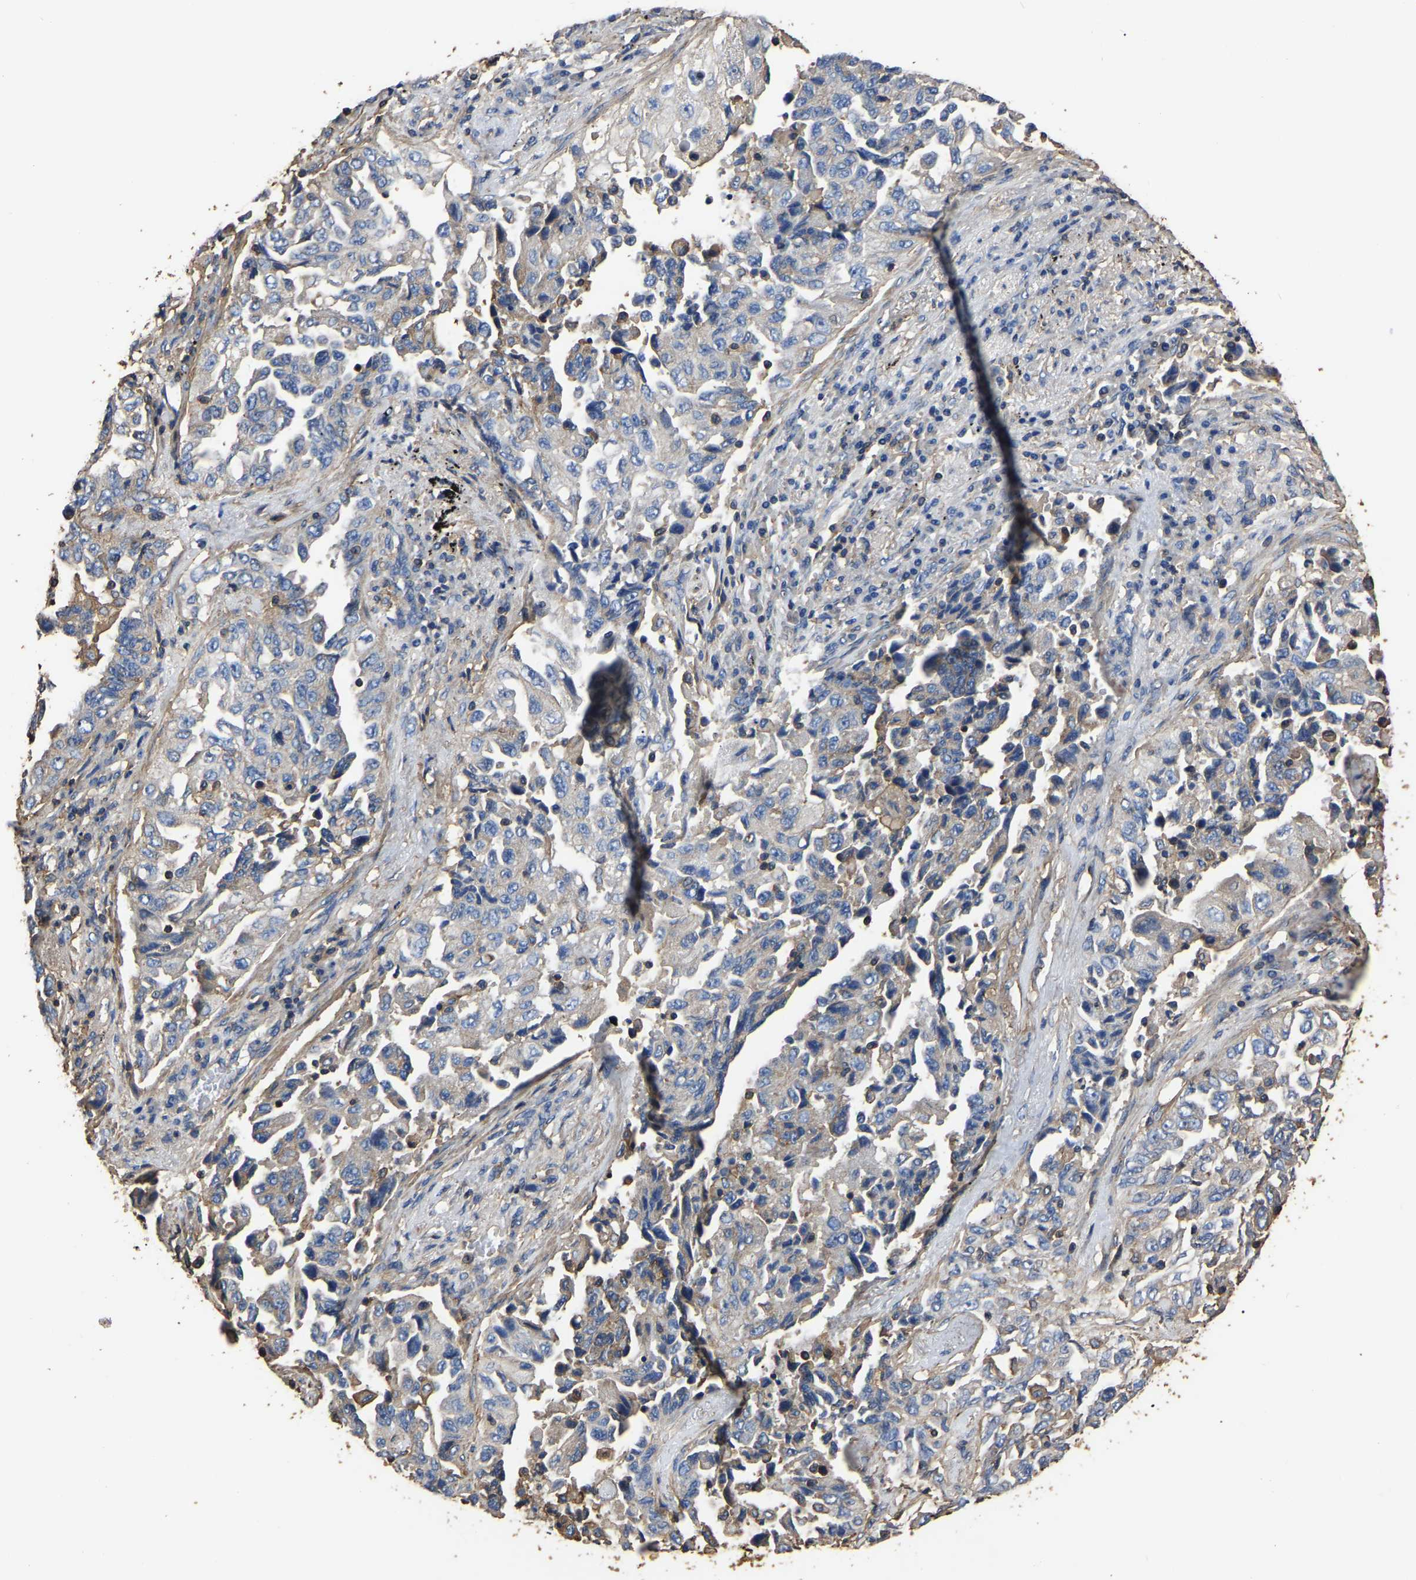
{"staining": {"intensity": "weak", "quantity": "<25%", "location": "cytoplasmic/membranous"}, "tissue": "lung cancer", "cell_type": "Tumor cells", "image_type": "cancer", "snomed": [{"axis": "morphology", "description": "Adenocarcinoma, NOS"}, {"axis": "topography", "description": "Lung"}], "caption": "This is an IHC micrograph of human lung adenocarcinoma. There is no expression in tumor cells.", "gene": "ARMT1", "patient": {"sex": "female", "age": 51}}